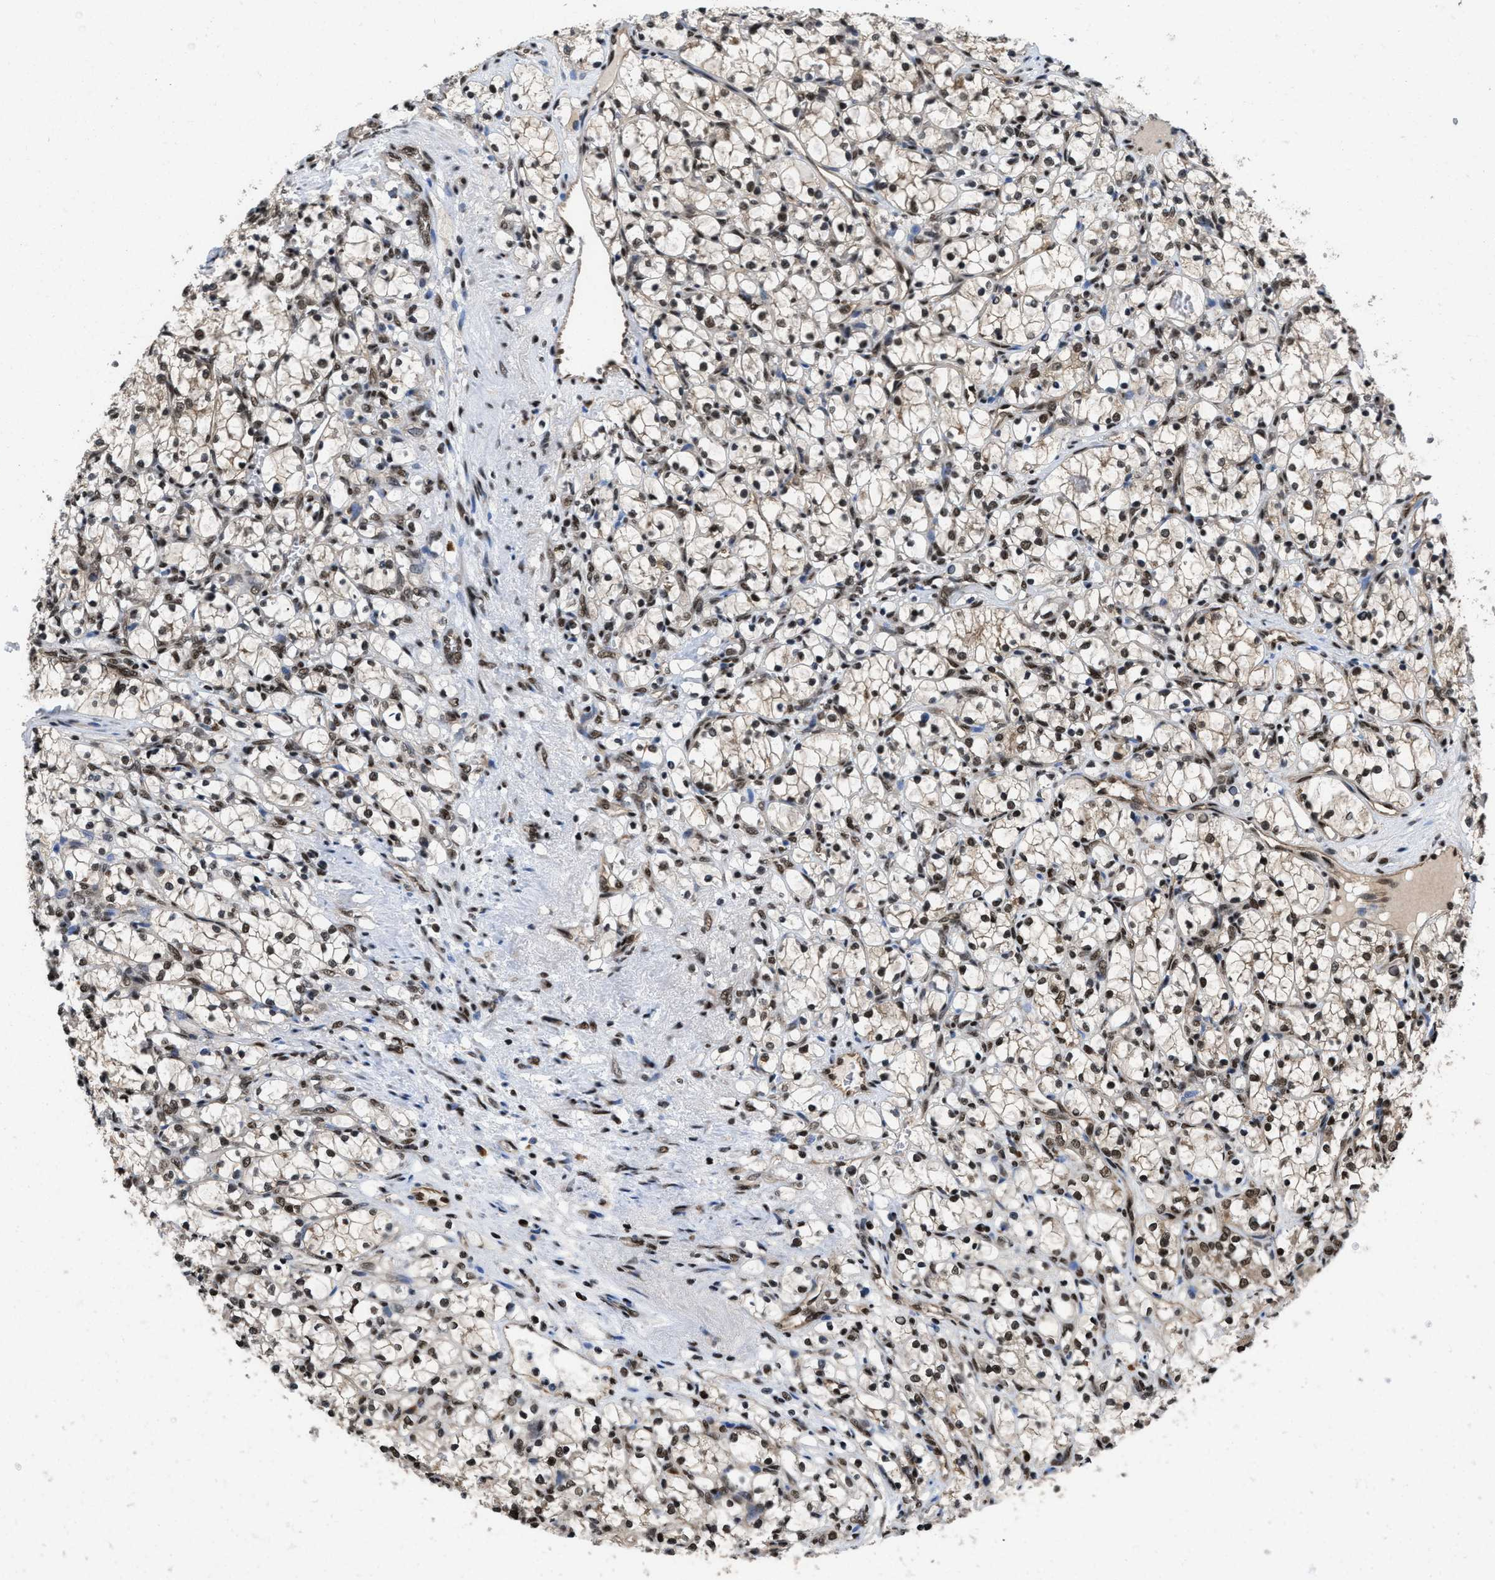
{"staining": {"intensity": "moderate", "quantity": ">75%", "location": "nuclear"}, "tissue": "renal cancer", "cell_type": "Tumor cells", "image_type": "cancer", "snomed": [{"axis": "morphology", "description": "Adenocarcinoma, NOS"}, {"axis": "topography", "description": "Kidney"}], "caption": "A brown stain shows moderate nuclear expression of a protein in human renal adenocarcinoma tumor cells.", "gene": "SAFB", "patient": {"sex": "female", "age": 69}}